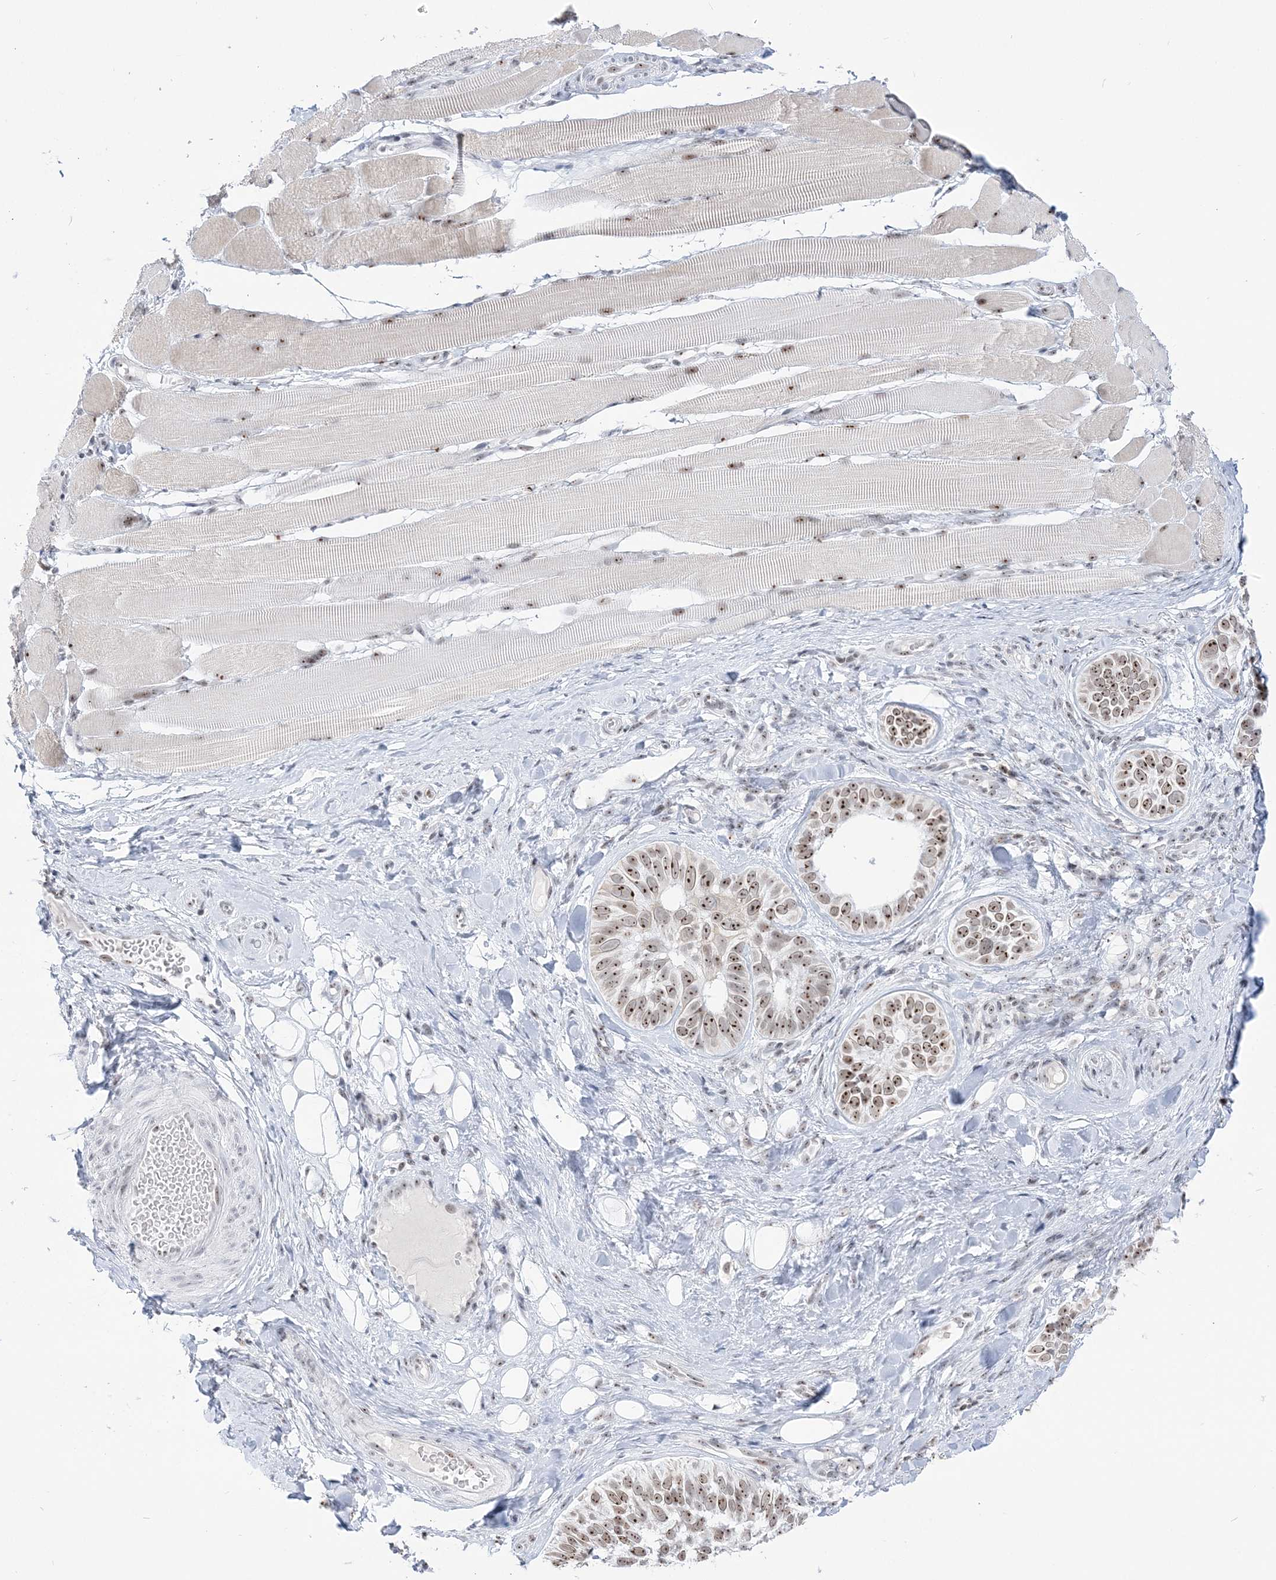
{"staining": {"intensity": "strong", "quantity": ">75%", "location": "nuclear"}, "tissue": "skin cancer", "cell_type": "Tumor cells", "image_type": "cancer", "snomed": [{"axis": "morphology", "description": "Basal cell carcinoma"}, {"axis": "topography", "description": "Skin"}], "caption": "Approximately >75% of tumor cells in human skin cancer (basal cell carcinoma) display strong nuclear protein staining as visualized by brown immunohistochemical staining.", "gene": "DDX21", "patient": {"sex": "male", "age": 62}}